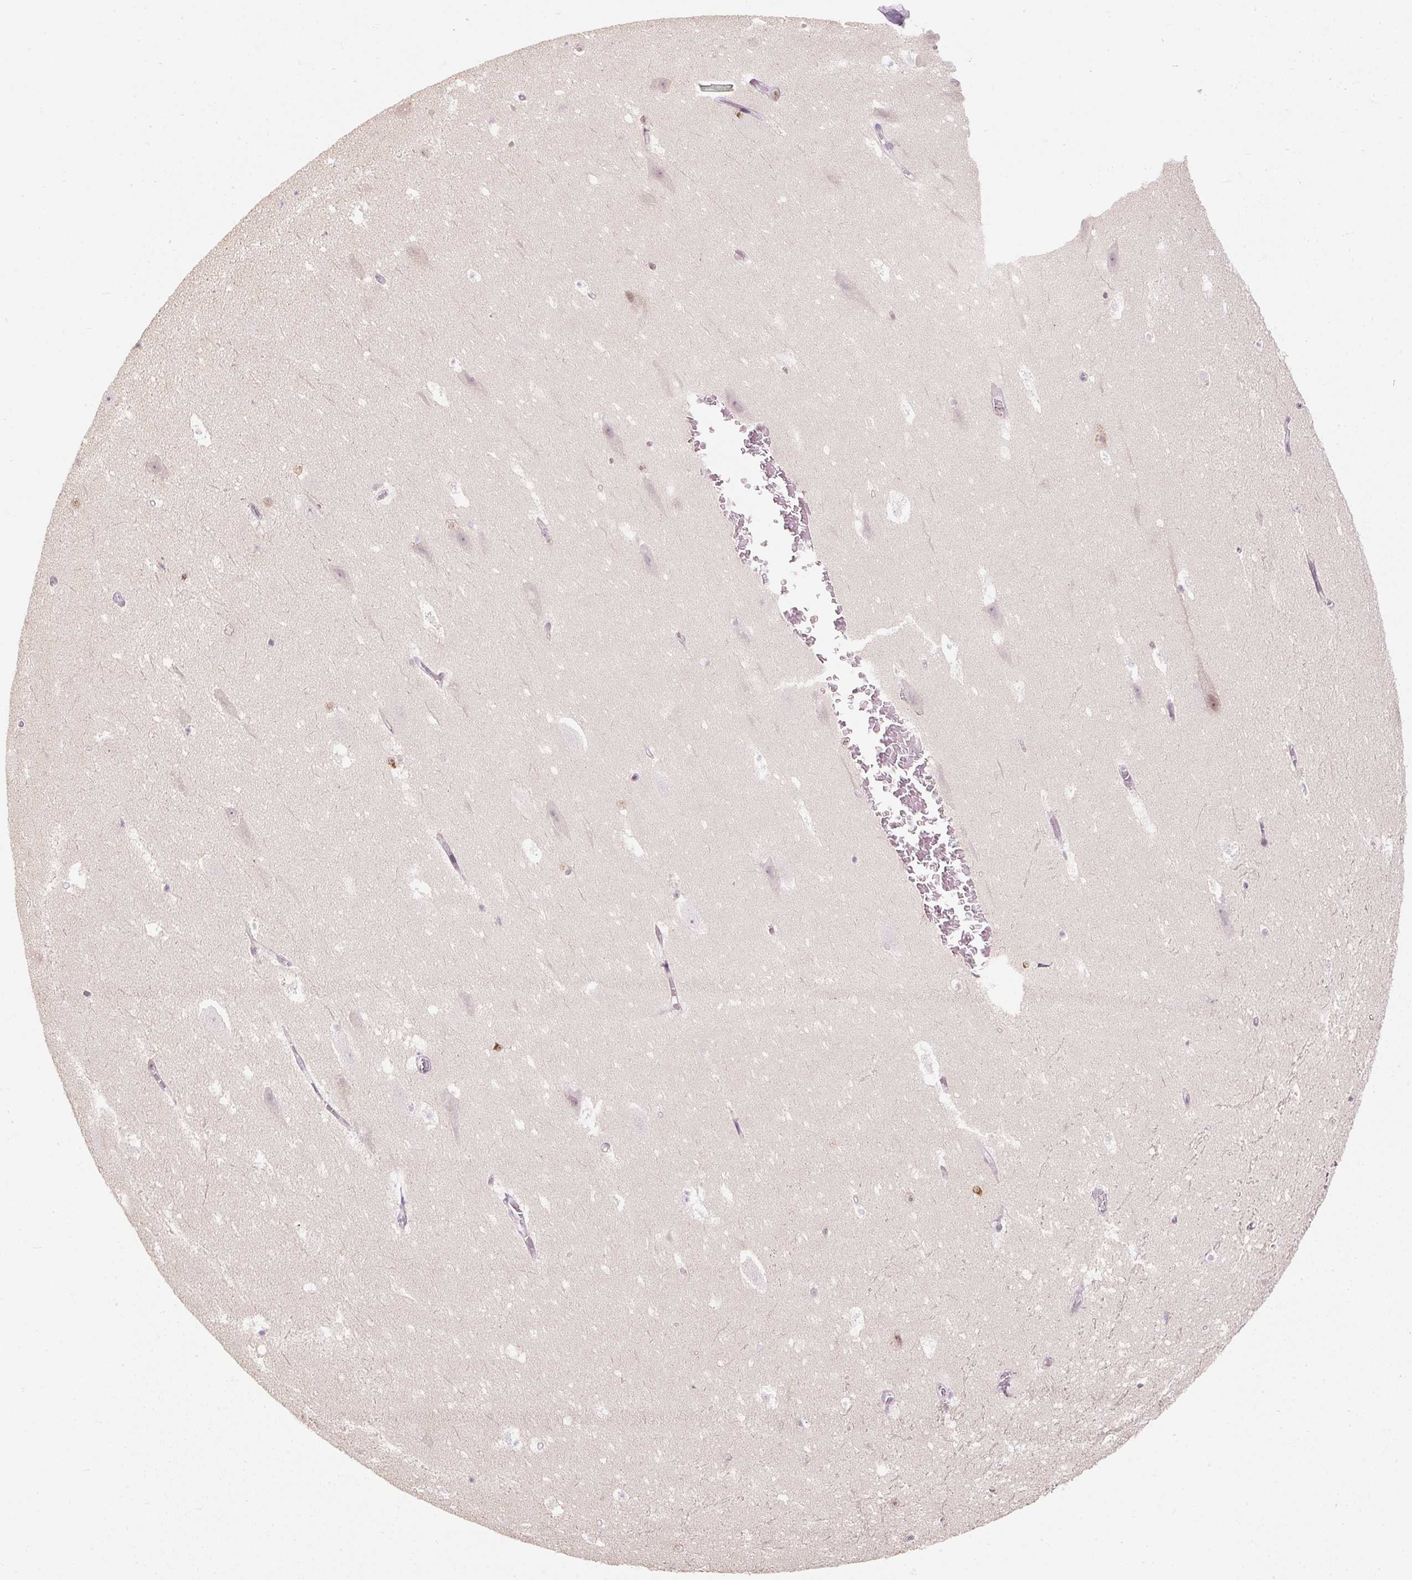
{"staining": {"intensity": "negative", "quantity": "none", "location": "none"}, "tissue": "hippocampus", "cell_type": "Glial cells", "image_type": "normal", "snomed": [{"axis": "morphology", "description": "Normal tissue, NOS"}, {"axis": "topography", "description": "Hippocampus"}], "caption": "IHC histopathology image of unremarkable human hippocampus stained for a protein (brown), which displays no positivity in glial cells.", "gene": "U2AF2", "patient": {"sex": "female", "age": 42}}